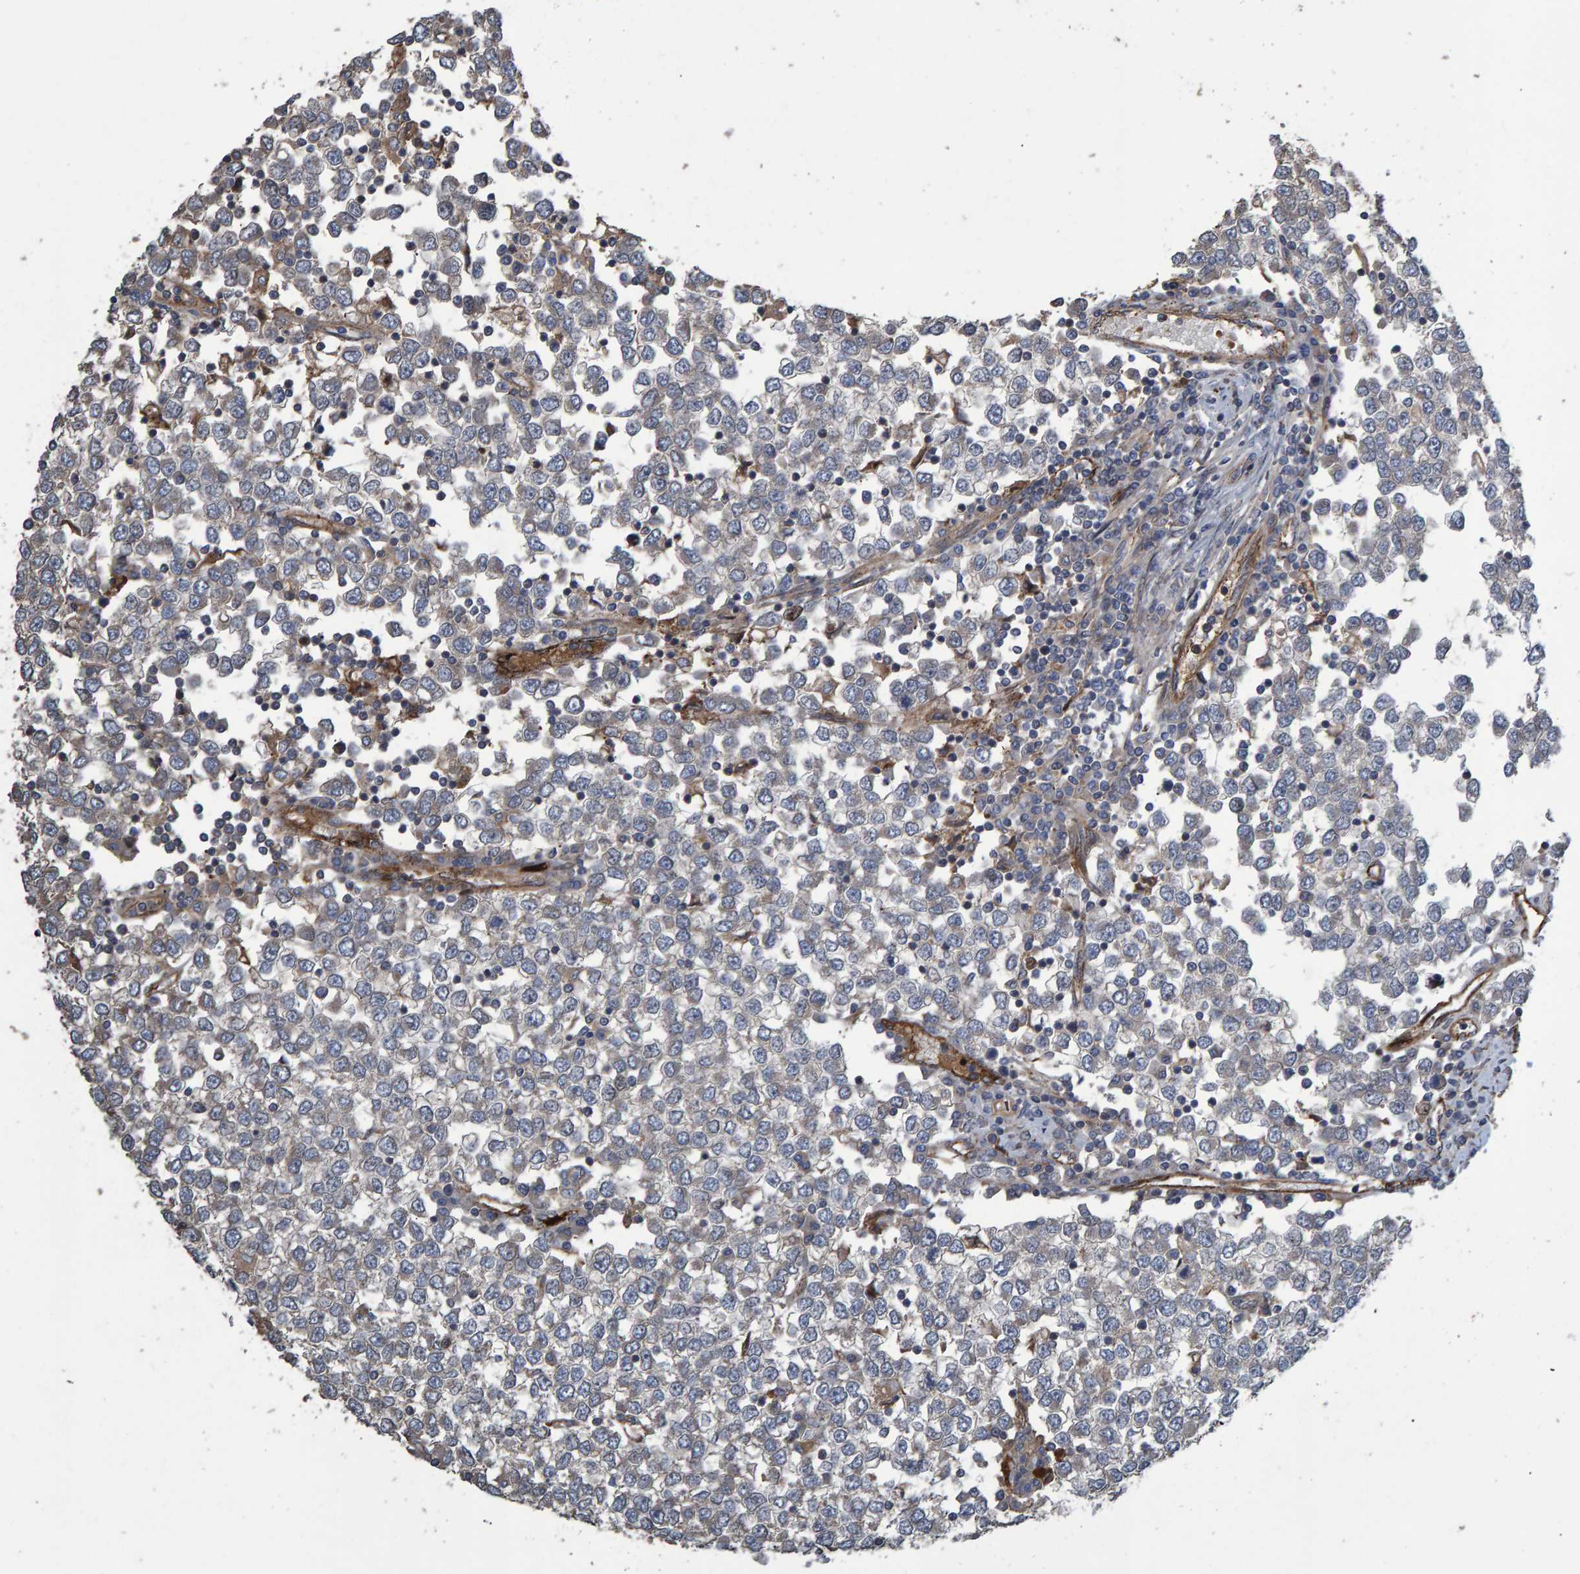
{"staining": {"intensity": "moderate", "quantity": "<25%", "location": "cytoplasmic/membranous"}, "tissue": "testis cancer", "cell_type": "Tumor cells", "image_type": "cancer", "snomed": [{"axis": "morphology", "description": "Seminoma, NOS"}, {"axis": "topography", "description": "Testis"}], "caption": "Testis cancer (seminoma) stained for a protein reveals moderate cytoplasmic/membranous positivity in tumor cells. (DAB (3,3'-diaminobenzidine) IHC with brightfield microscopy, high magnification).", "gene": "SLIT2", "patient": {"sex": "male", "age": 65}}